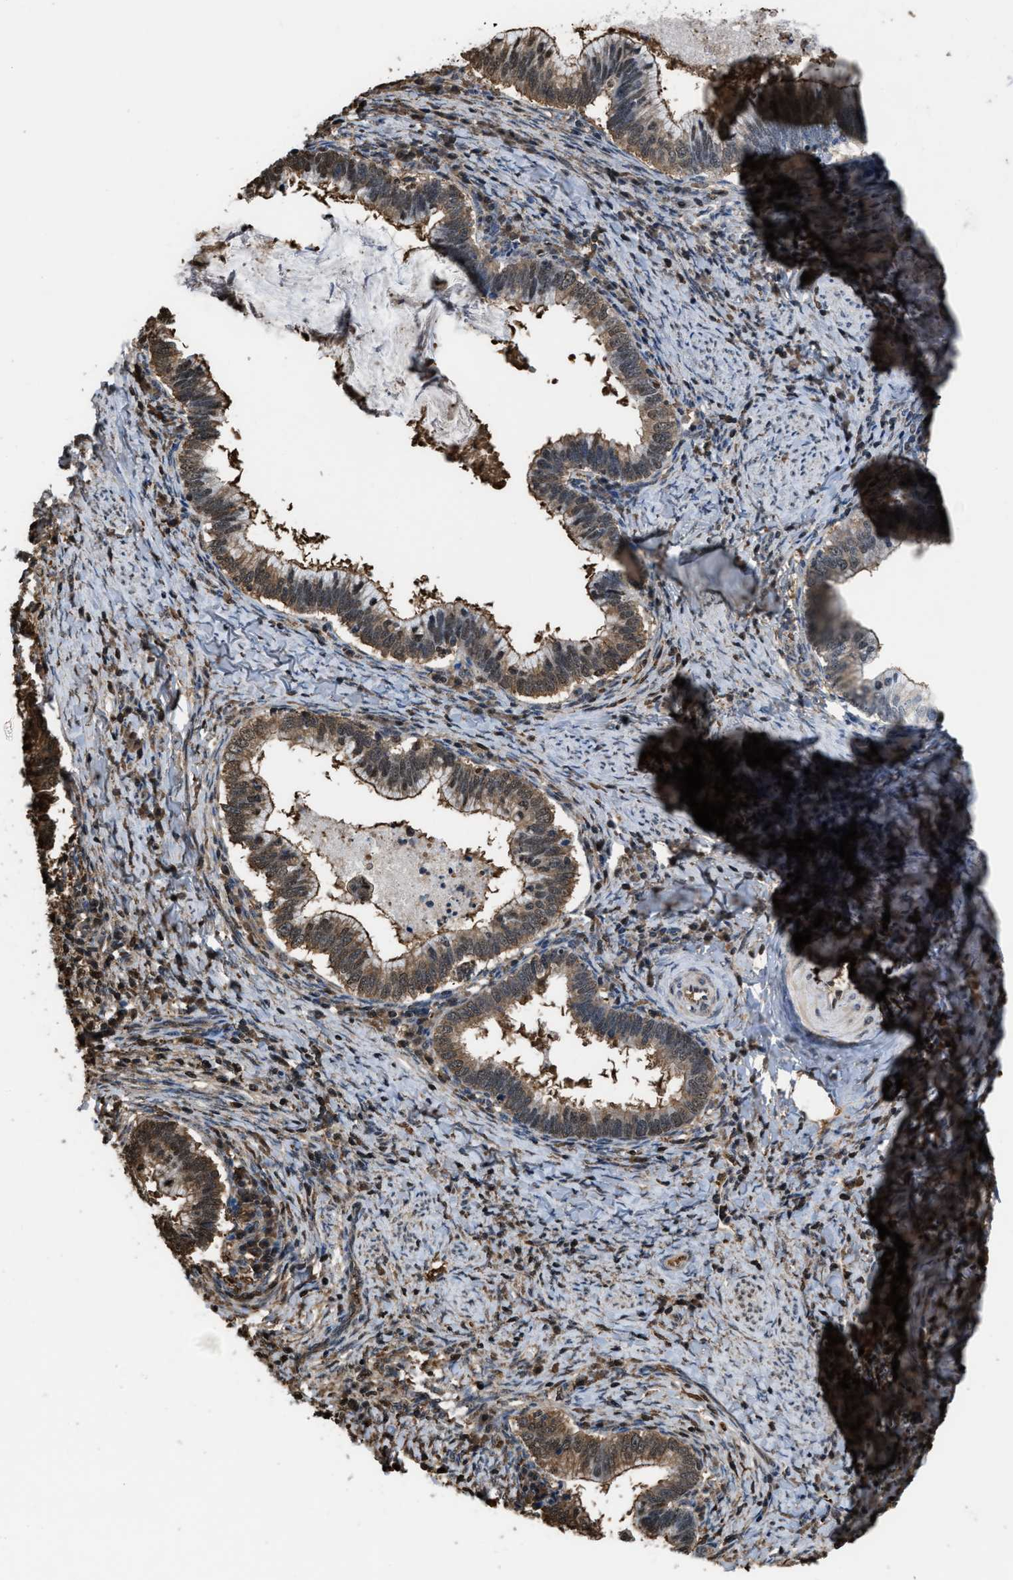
{"staining": {"intensity": "moderate", "quantity": ">75%", "location": "cytoplasmic/membranous,nuclear"}, "tissue": "cervical cancer", "cell_type": "Tumor cells", "image_type": "cancer", "snomed": [{"axis": "morphology", "description": "Adenocarcinoma, NOS"}, {"axis": "topography", "description": "Cervix"}], "caption": "Immunohistochemical staining of adenocarcinoma (cervical) displays moderate cytoplasmic/membranous and nuclear protein expression in about >75% of tumor cells.", "gene": "FNTA", "patient": {"sex": "female", "age": 36}}